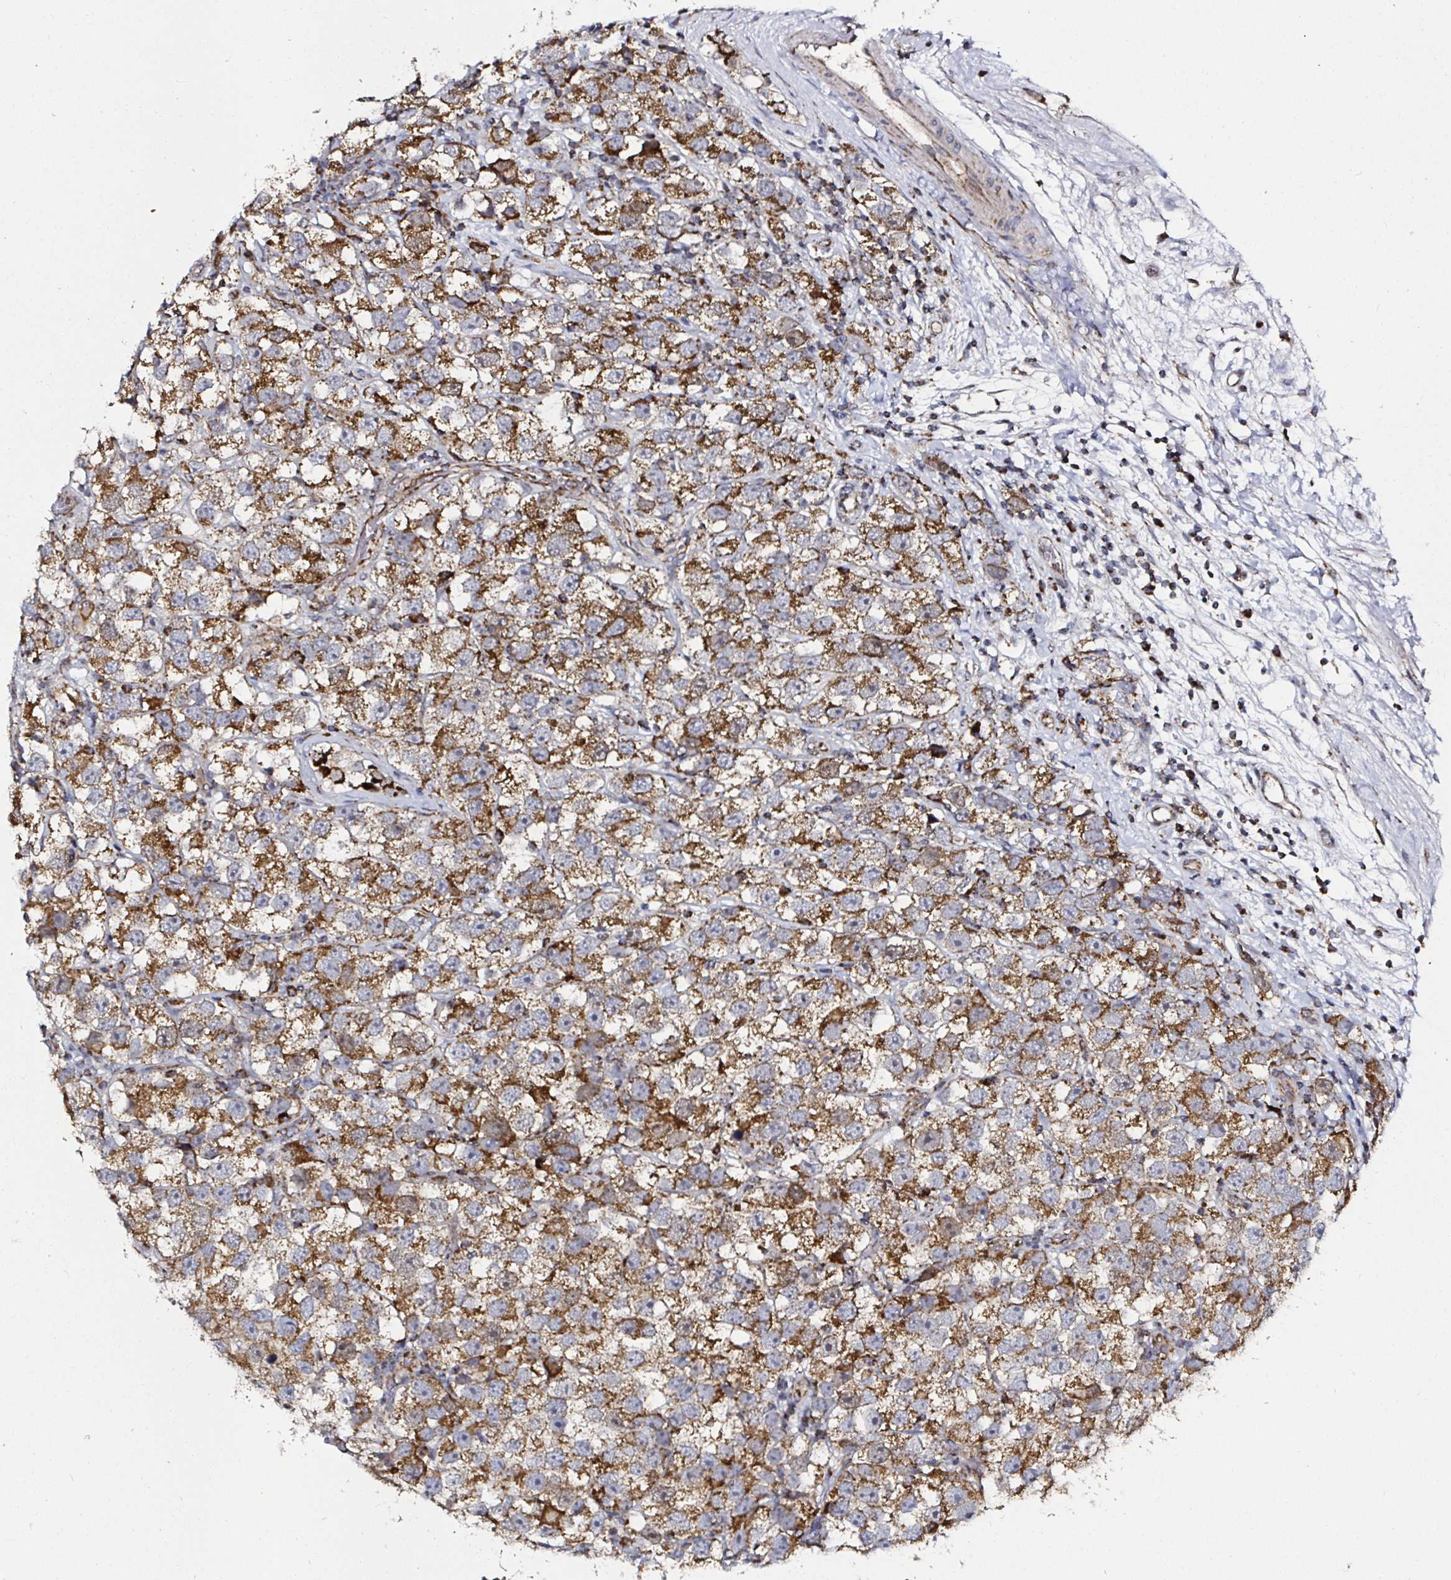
{"staining": {"intensity": "strong", "quantity": ">75%", "location": "cytoplasmic/membranous"}, "tissue": "testis cancer", "cell_type": "Tumor cells", "image_type": "cancer", "snomed": [{"axis": "morphology", "description": "Seminoma, NOS"}, {"axis": "topography", "description": "Testis"}], "caption": "Immunohistochemistry micrograph of testis seminoma stained for a protein (brown), which demonstrates high levels of strong cytoplasmic/membranous staining in approximately >75% of tumor cells.", "gene": "ATAD3B", "patient": {"sex": "male", "age": 26}}